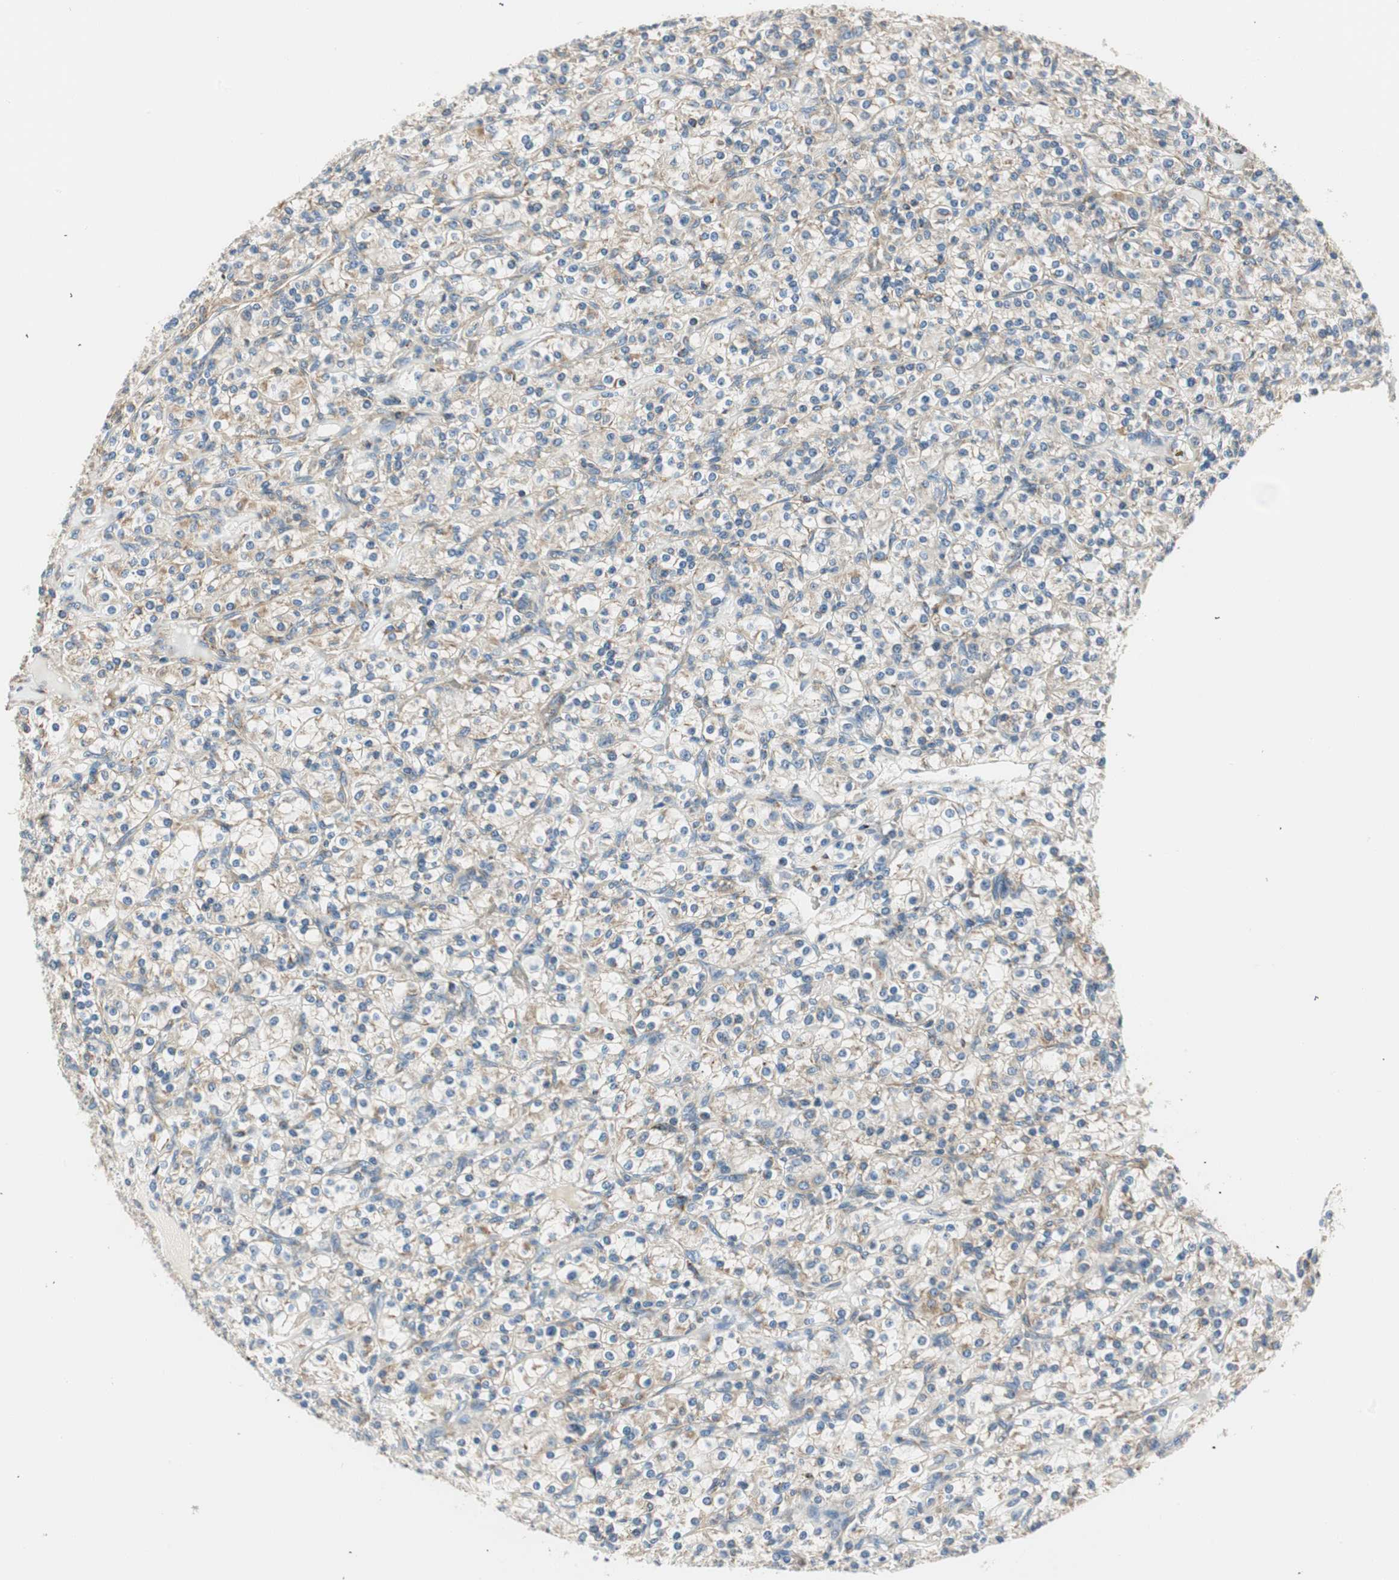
{"staining": {"intensity": "weak", "quantity": "25%-75%", "location": "cytoplasmic/membranous"}, "tissue": "renal cancer", "cell_type": "Tumor cells", "image_type": "cancer", "snomed": [{"axis": "morphology", "description": "Adenocarcinoma, NOS"}, {"axis": "topography", "description": "Kidney"}], "caption": "A brown stain highlights weak cytoplasmic/membranous expression of a protein in human adenocarcinoma (renal) tumor cells. The staining was performed using DAB (3,3'-diaminobenzidine), with brown indicating positive protein expression. Nuclei are stained blue with hematoxylin.", "gene": "RORB", "patient": {"sex": "male", "age": 77}}